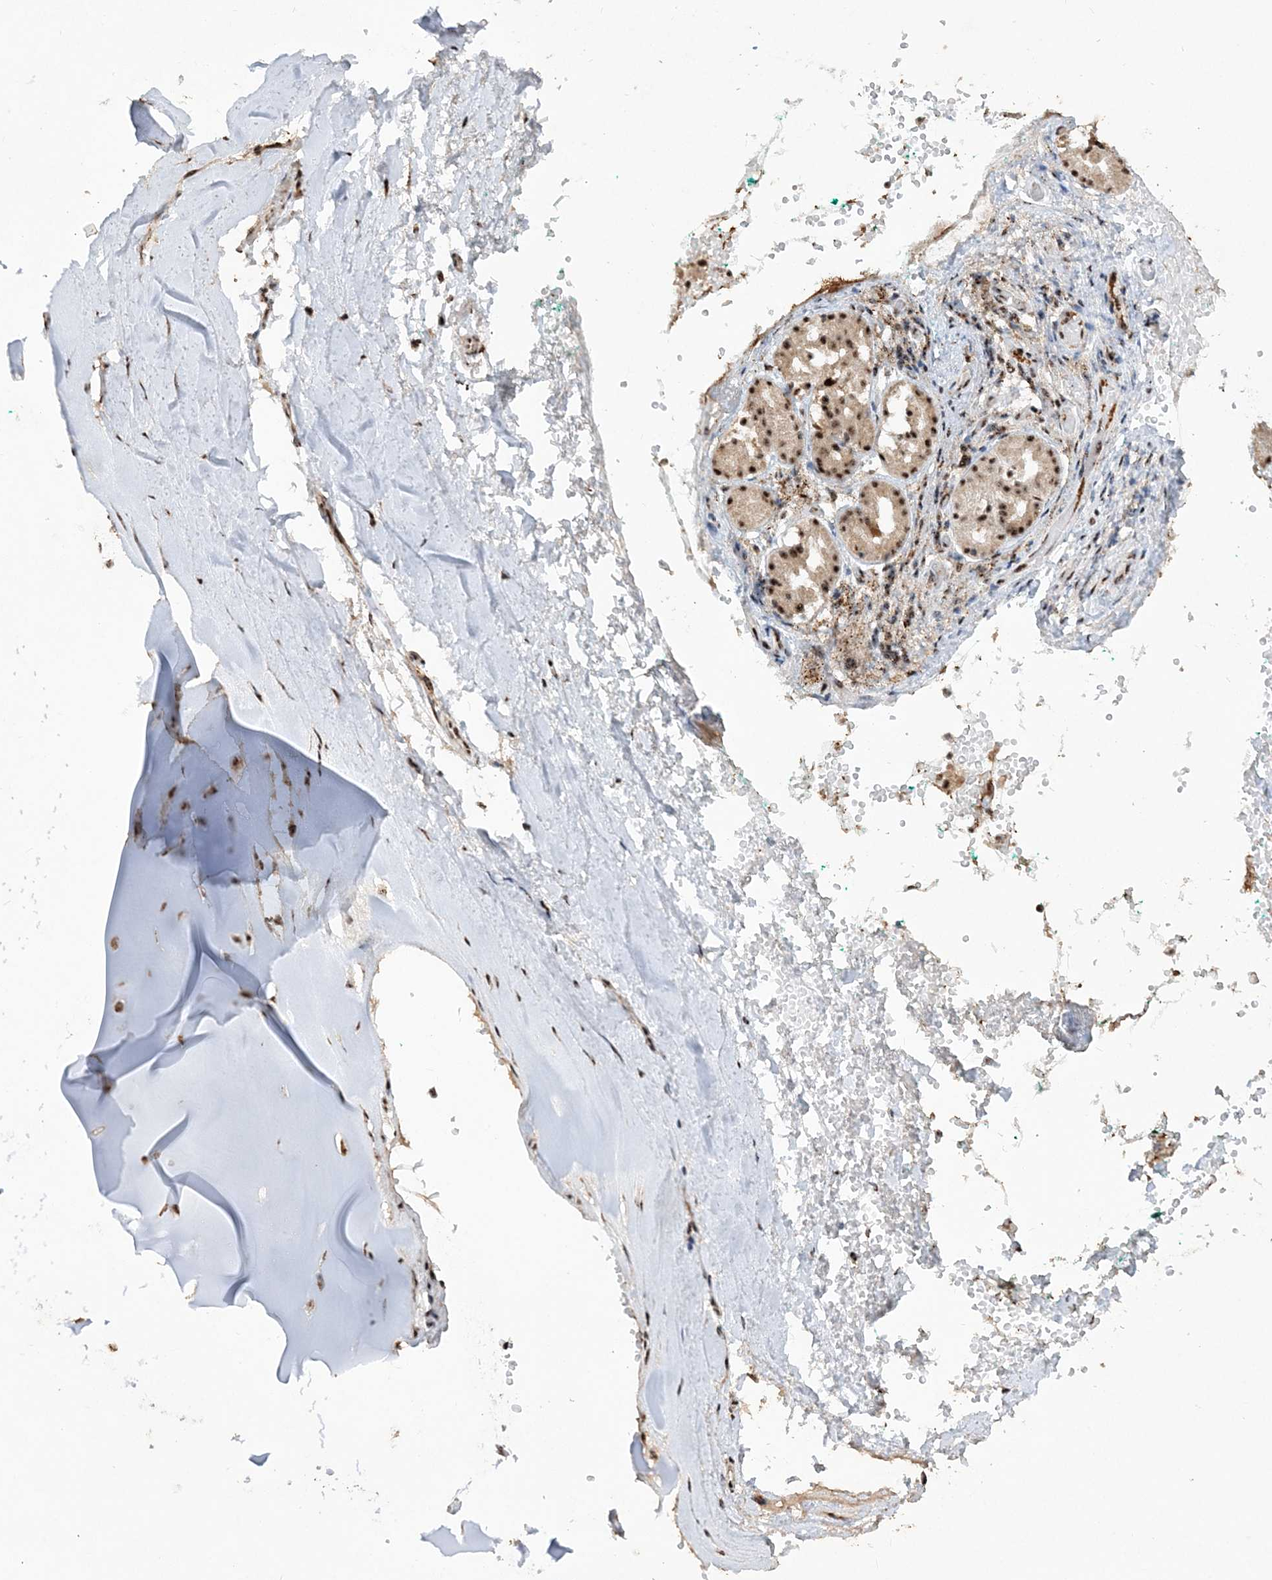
{"staining": {"intensity": "moderate", "quantity": ">75%", "location": "nuclear"}, "tissue": "adipose tissue", "cell_type": "Adipocytes", "image_type": "normal", "snomed": [{"axis": "morphology", "description": "Normal tissue, NOS"}, {"axis": "morphology", "description": "Basal cell carcinoma"}, {"axis": "topography", "description": "Cartilage tissue"}, {"axis": "topography", "description": "Nasopharynx"}, {"axis": "topography", "description": "Oral tissue"}], "caption": "This histopathology image reveals immunohistochemistry (IHC) staining of unremarkable adipose tissue, with medium moderate nuclear staining in about >75% of adipocytes.", "gene": "POLR3B", "patient": {"sex": "female", "age": 77}}